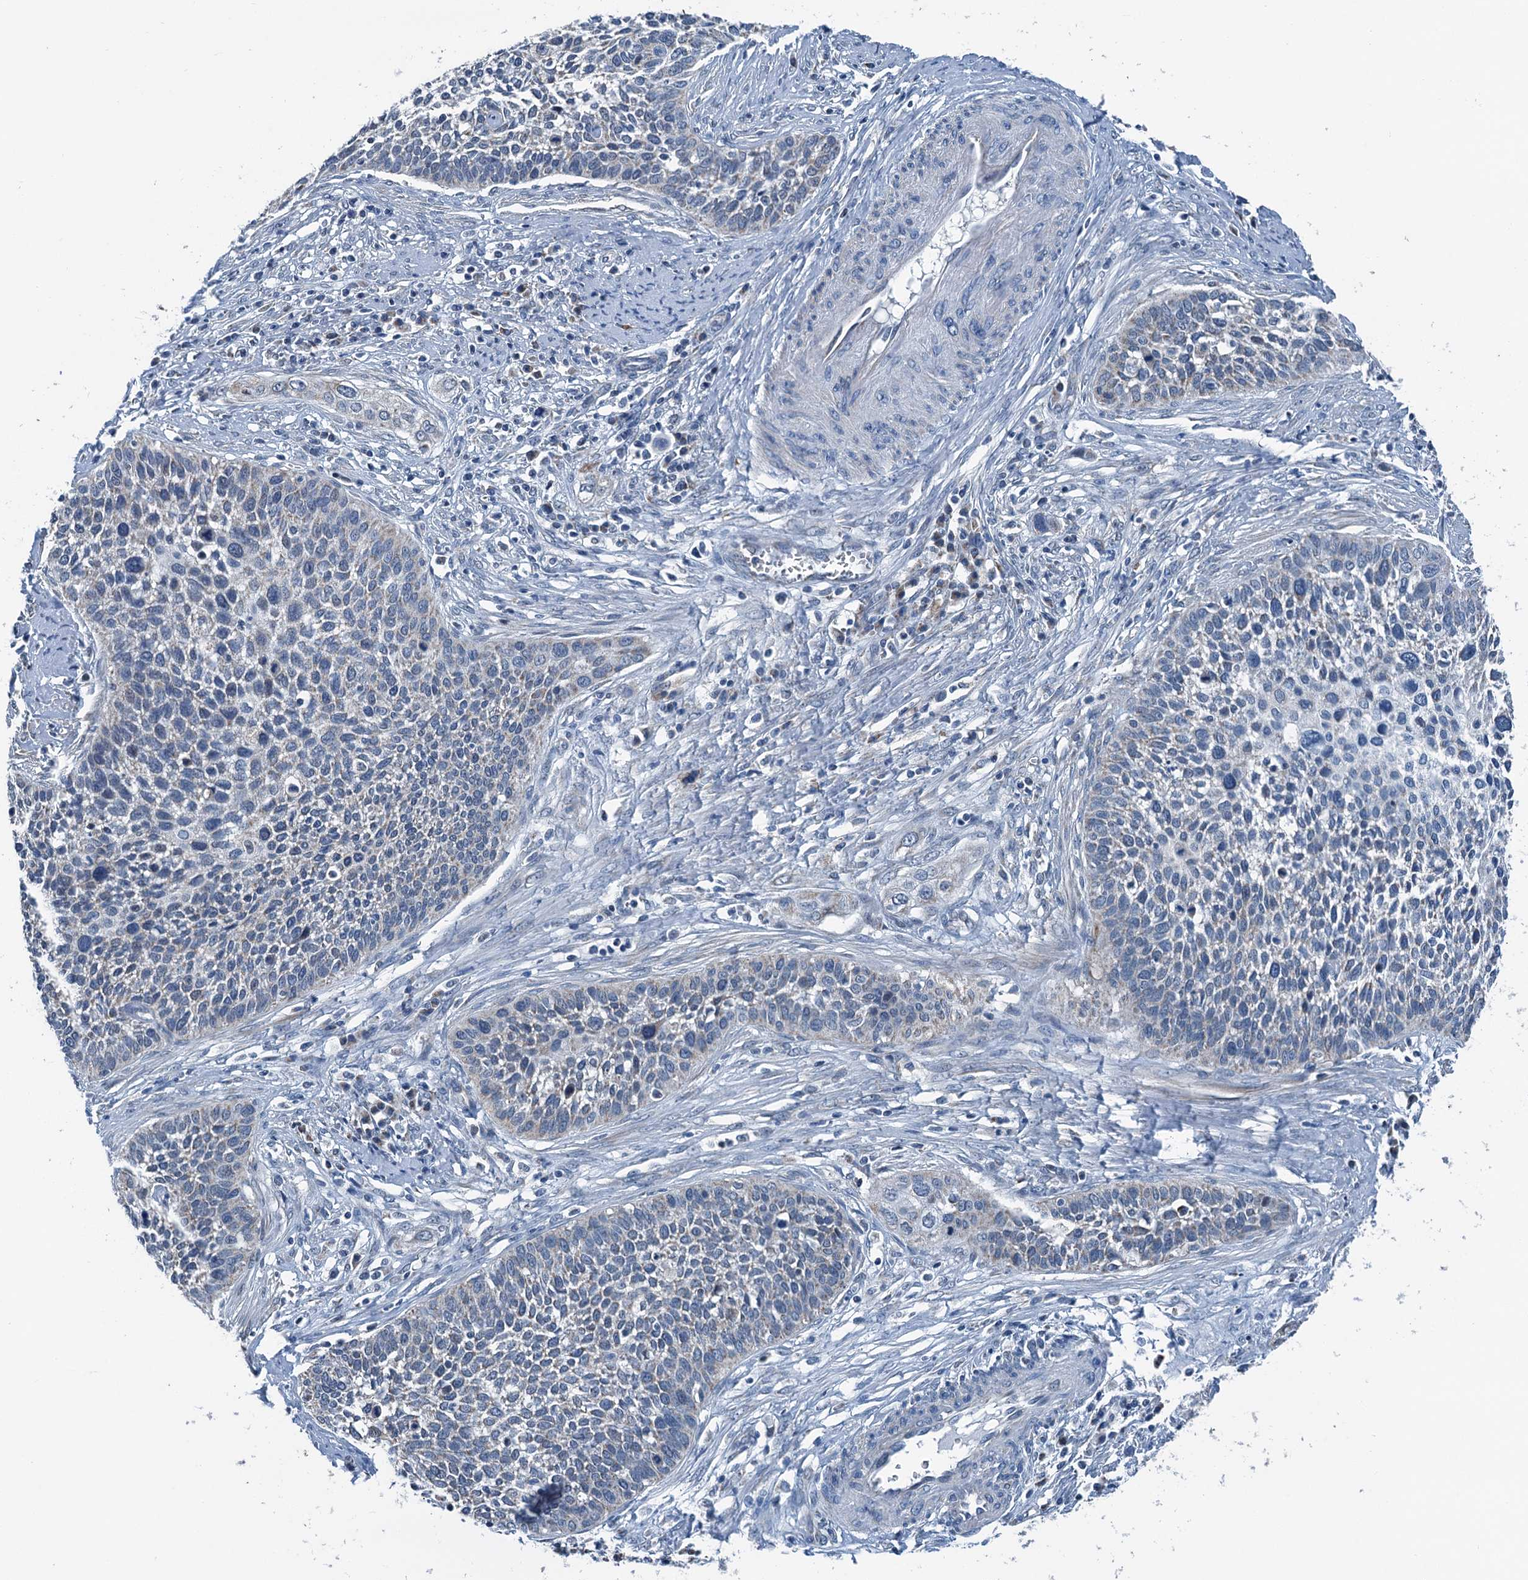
{"staining": {"intensity": "negative", "quantity": "none", "location": "none"}, "tissue": "cervical cancer", "cell_type": "Tumor cells", "image_type": "cancer", "snomed": [{"axis": "morphology", "description": "Squamous cell carcinoma, NOS"}, {"axis": "topography", "description": "Cervix"}], "caption": "There is no significant positivity in tumor cells of cervical squamous cell carcinoma.", "gene": "TRPT1", "patient": {"sex": "female", "age": 34}}